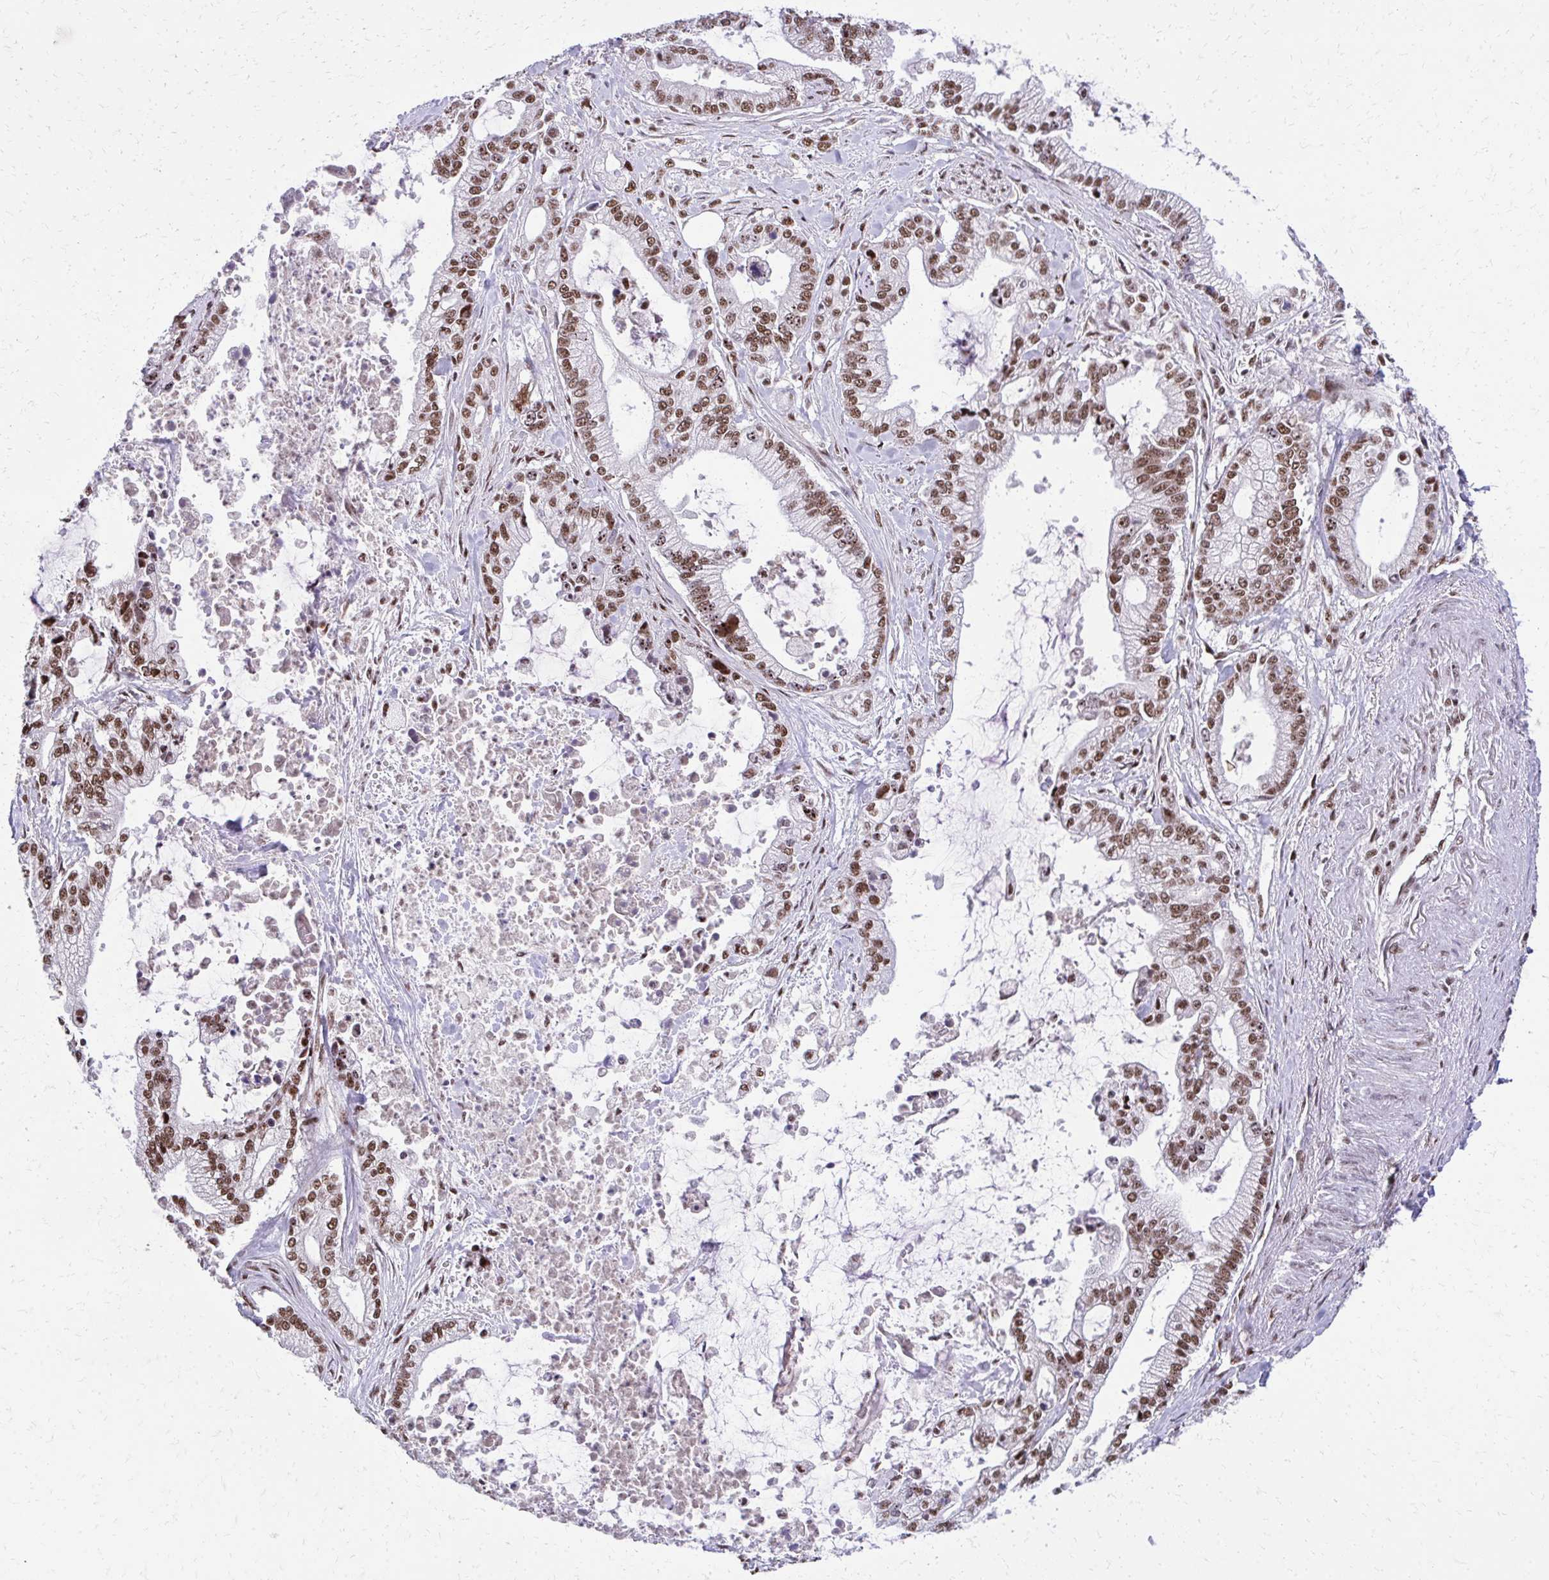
{"staining": {"intensity": "moderate", "quantity": ">75%", "location": "nuclear"}, "tissue": "pancreatic cancer", "cell_type": "Tumor cells", "image_type": "cancer", "snomed": [{"axis": "morphology", "description": "Adenocarcinoma, NOS"}, {"axis": "topography", "description": "Pancreas"}], "caption": "Immunohistochemical staining of human pancreatic adenocarcinoma displays medium levels of moderate nuclear expression in approximately >75% of tumor cells. Nuclei are stained in blue.", "gene": "SYNE4", "patient": {"sex": "male", "age": 69}}